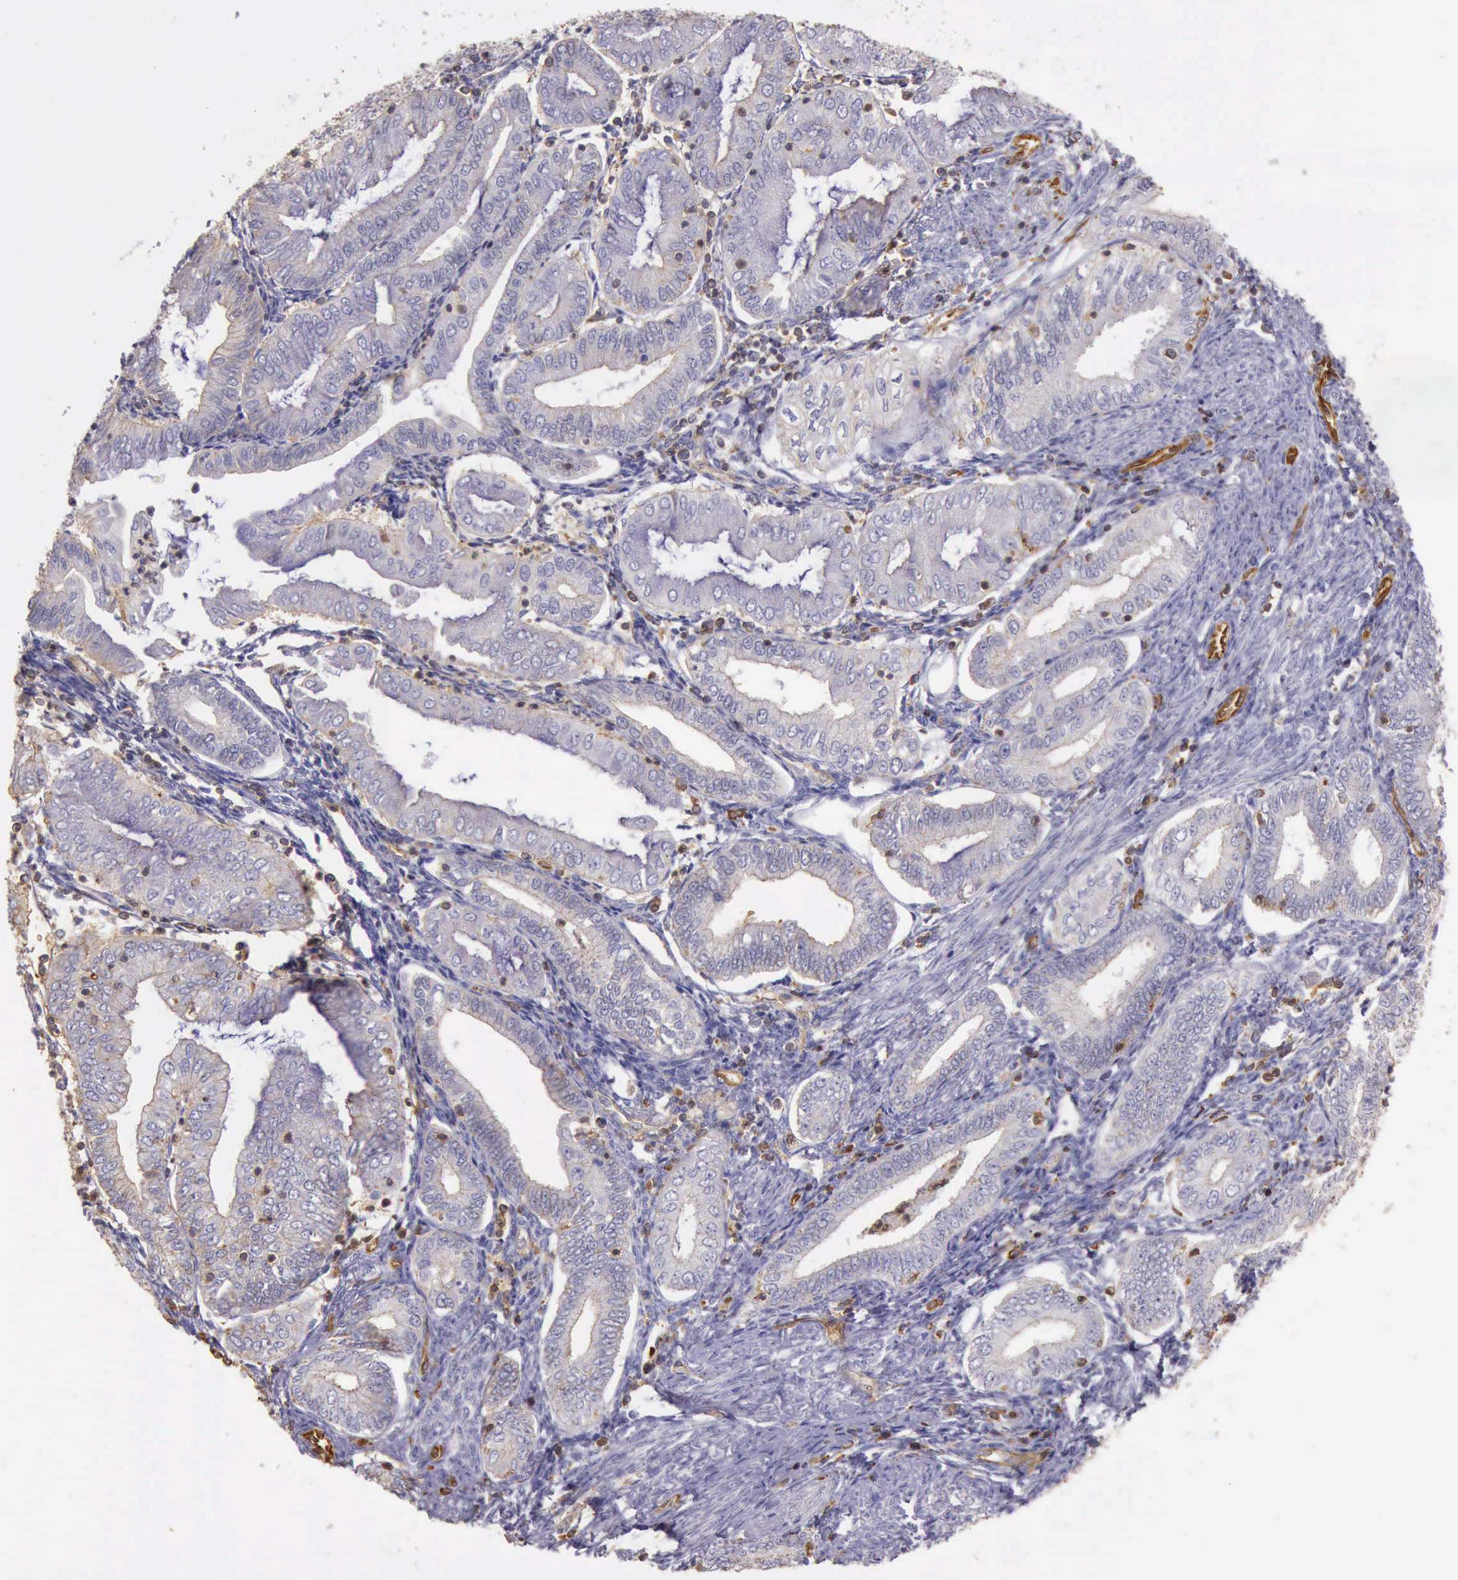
{"staining": {"intensity": "negative", "quantity": "none", "location": "none"}, "tissue": "endometrial cancer", "cell_type": "Tumor cells", "image_type": "cancer", "snomed": [{"axis": "morphology", "description": "Adenocarcinoma, NOS"}, {"axis": "topography", "description": "Endometrium"}], "caption": "Immunohistochemistry (IHC) of human adenocarcinoma (endometrial) reveals no staining in tumor cells. (DAB (3,3'-diaminobenzidine) immunohistochemistry (IHC) with hematoxylin counter stain).", "gene": "ARHGAP4", "patient": {"sex": "female", "age": 55}}